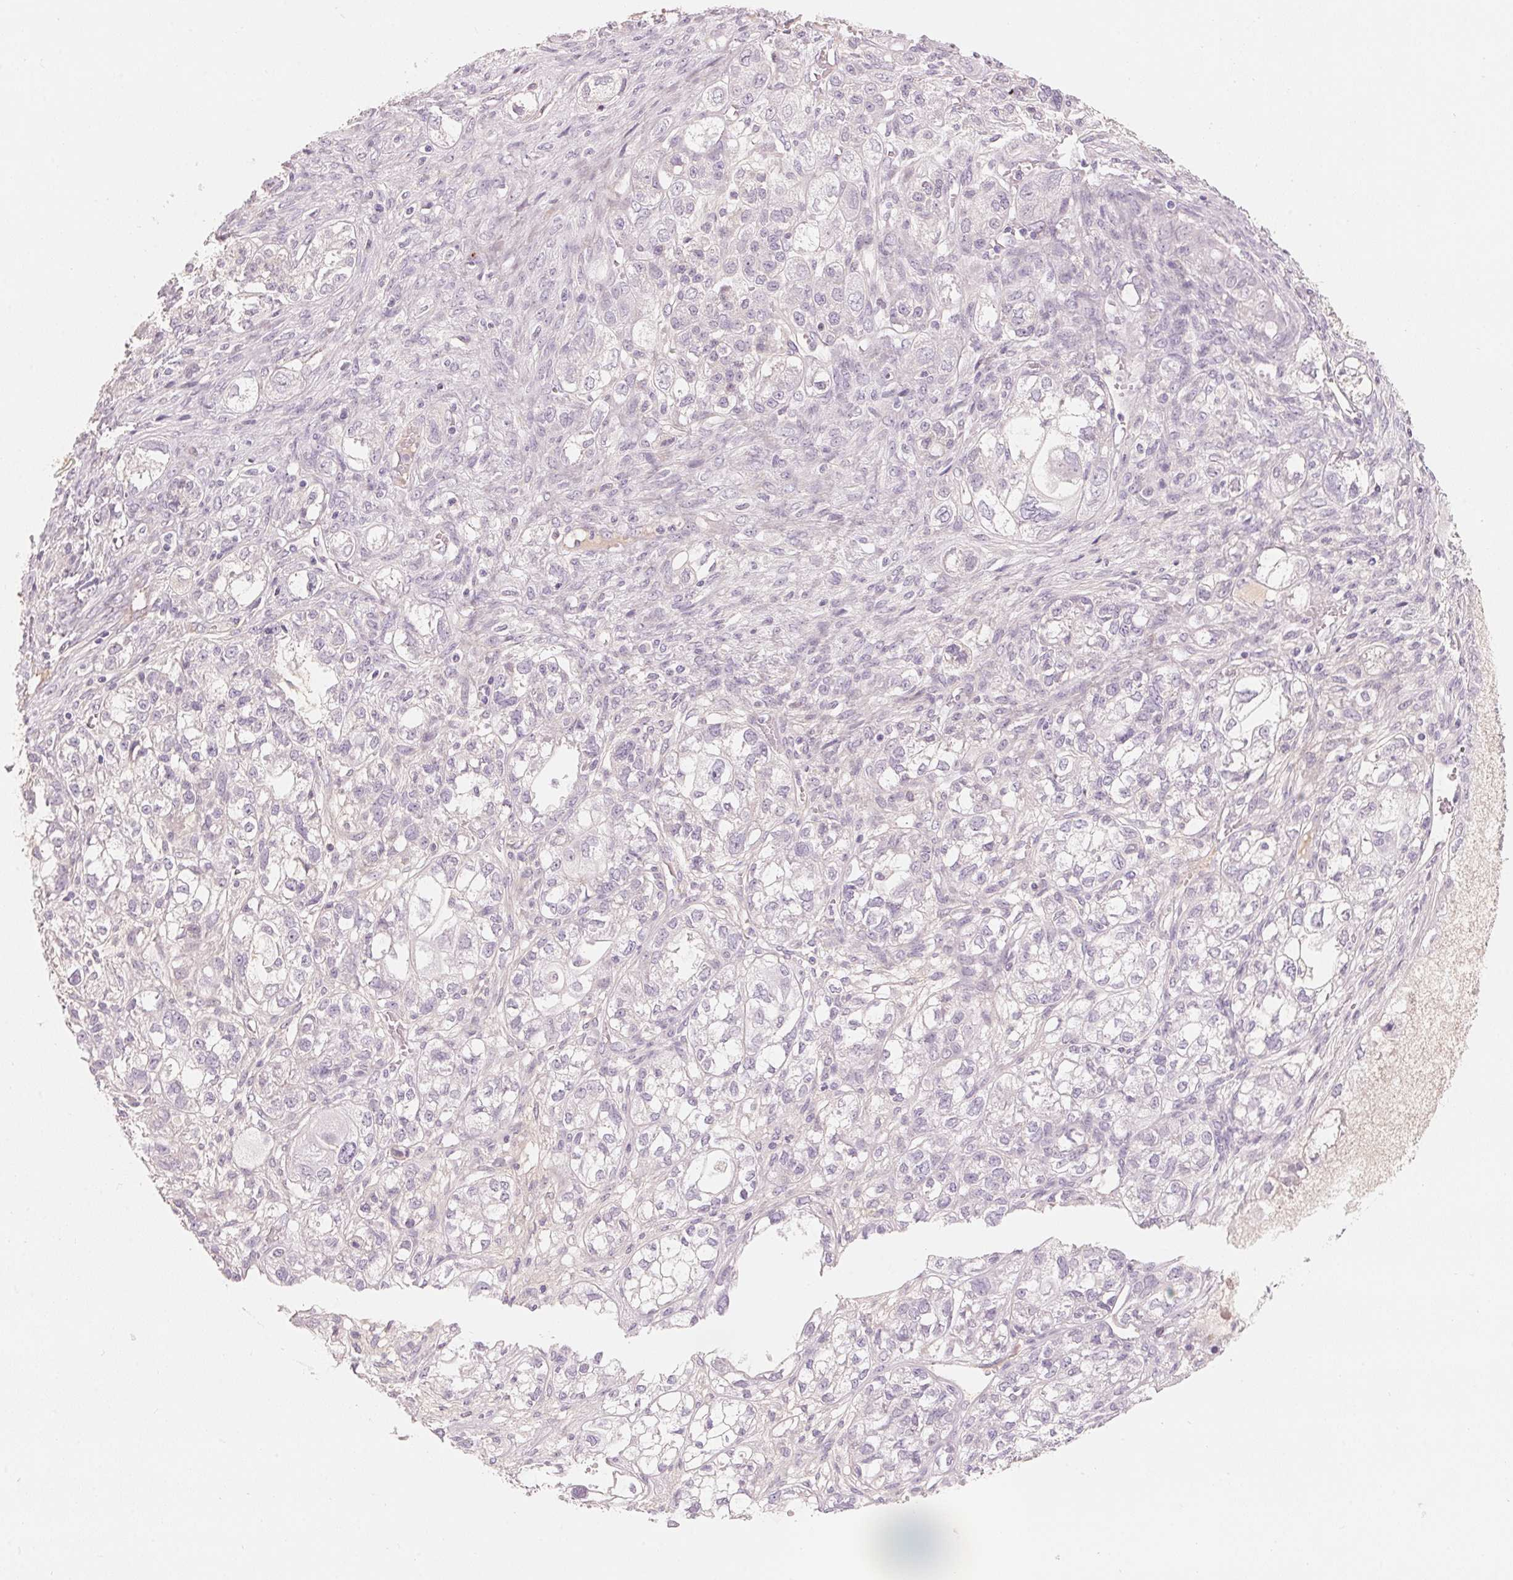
{"staining": {"intensity": "negative", "quantity": "none", "location": "none"}, "tissue": "ovarian cancer", "cell_type": "Tumor cells", "image_type": "cancer", "snomed": [{"axis": "morphology", "description": "Carcinoma, endometroid"}, {"axis": "topography", "description": "Ovary"}], "caption": "Endometroid carcinoma (ovarian) was stained to show a protein in brown. There is no significant expression in tumor cells.", "gene": "CFHR2", "patient": {"sex": "female", "age": 64}}